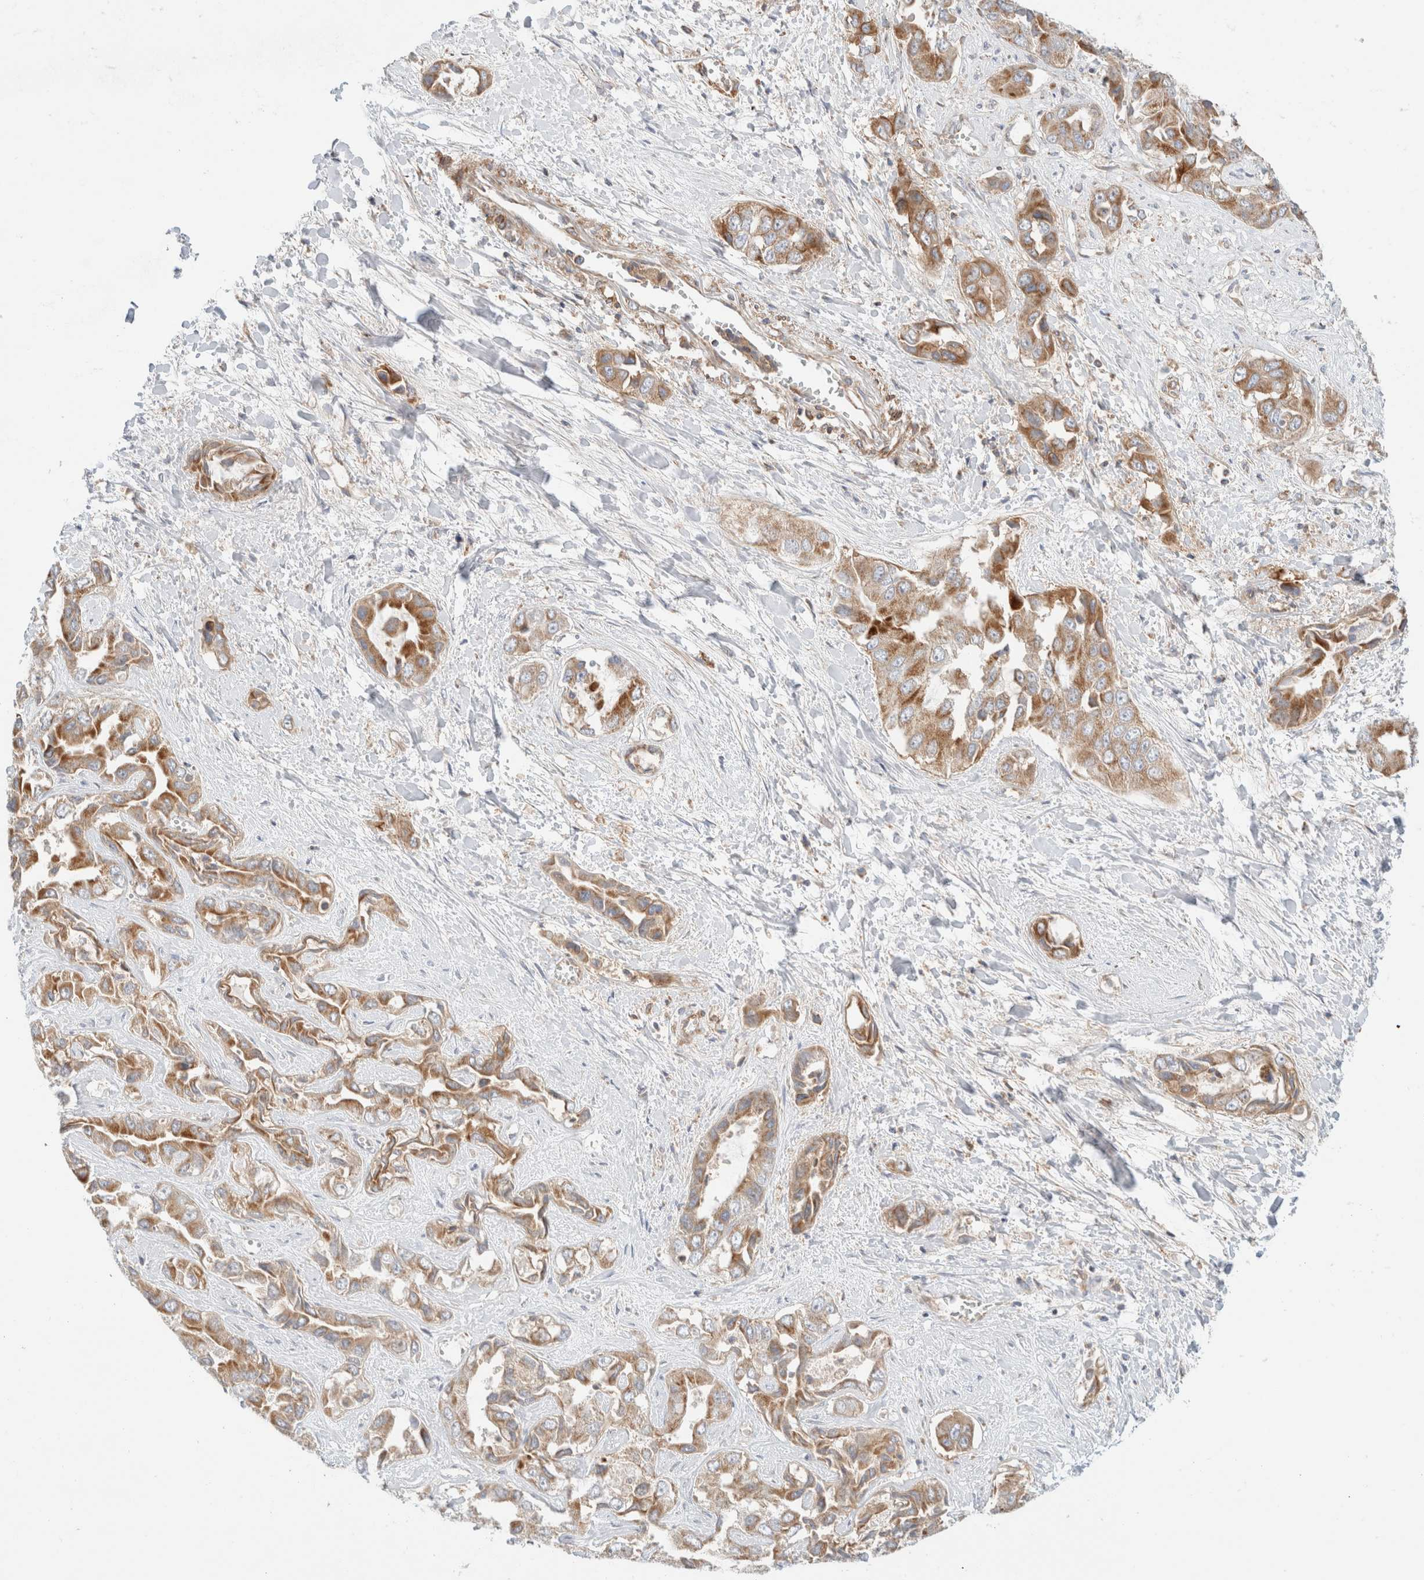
{"staining": {"intensity": "moderate", "quantity": "25%-75%", "location": "cytoplasmic/membranous"}, "tissue": "liver cancer", "cell_type": "Tumor cells", "image_type": "cancer", "snomed": [{"axis": "morphology", "description": "Cholangiocarcinoma"}, {"axis": "topography", "description": "Liver"}], "caption": "Immunohistochemical staining of human liver cholangiocarcinoma exhibits moderate cytoplasmic/membranous protein expression in about 25%-75% of tumor cells.", "gene": "MRM3", "patient": {"sex": "female", "age": 52}}